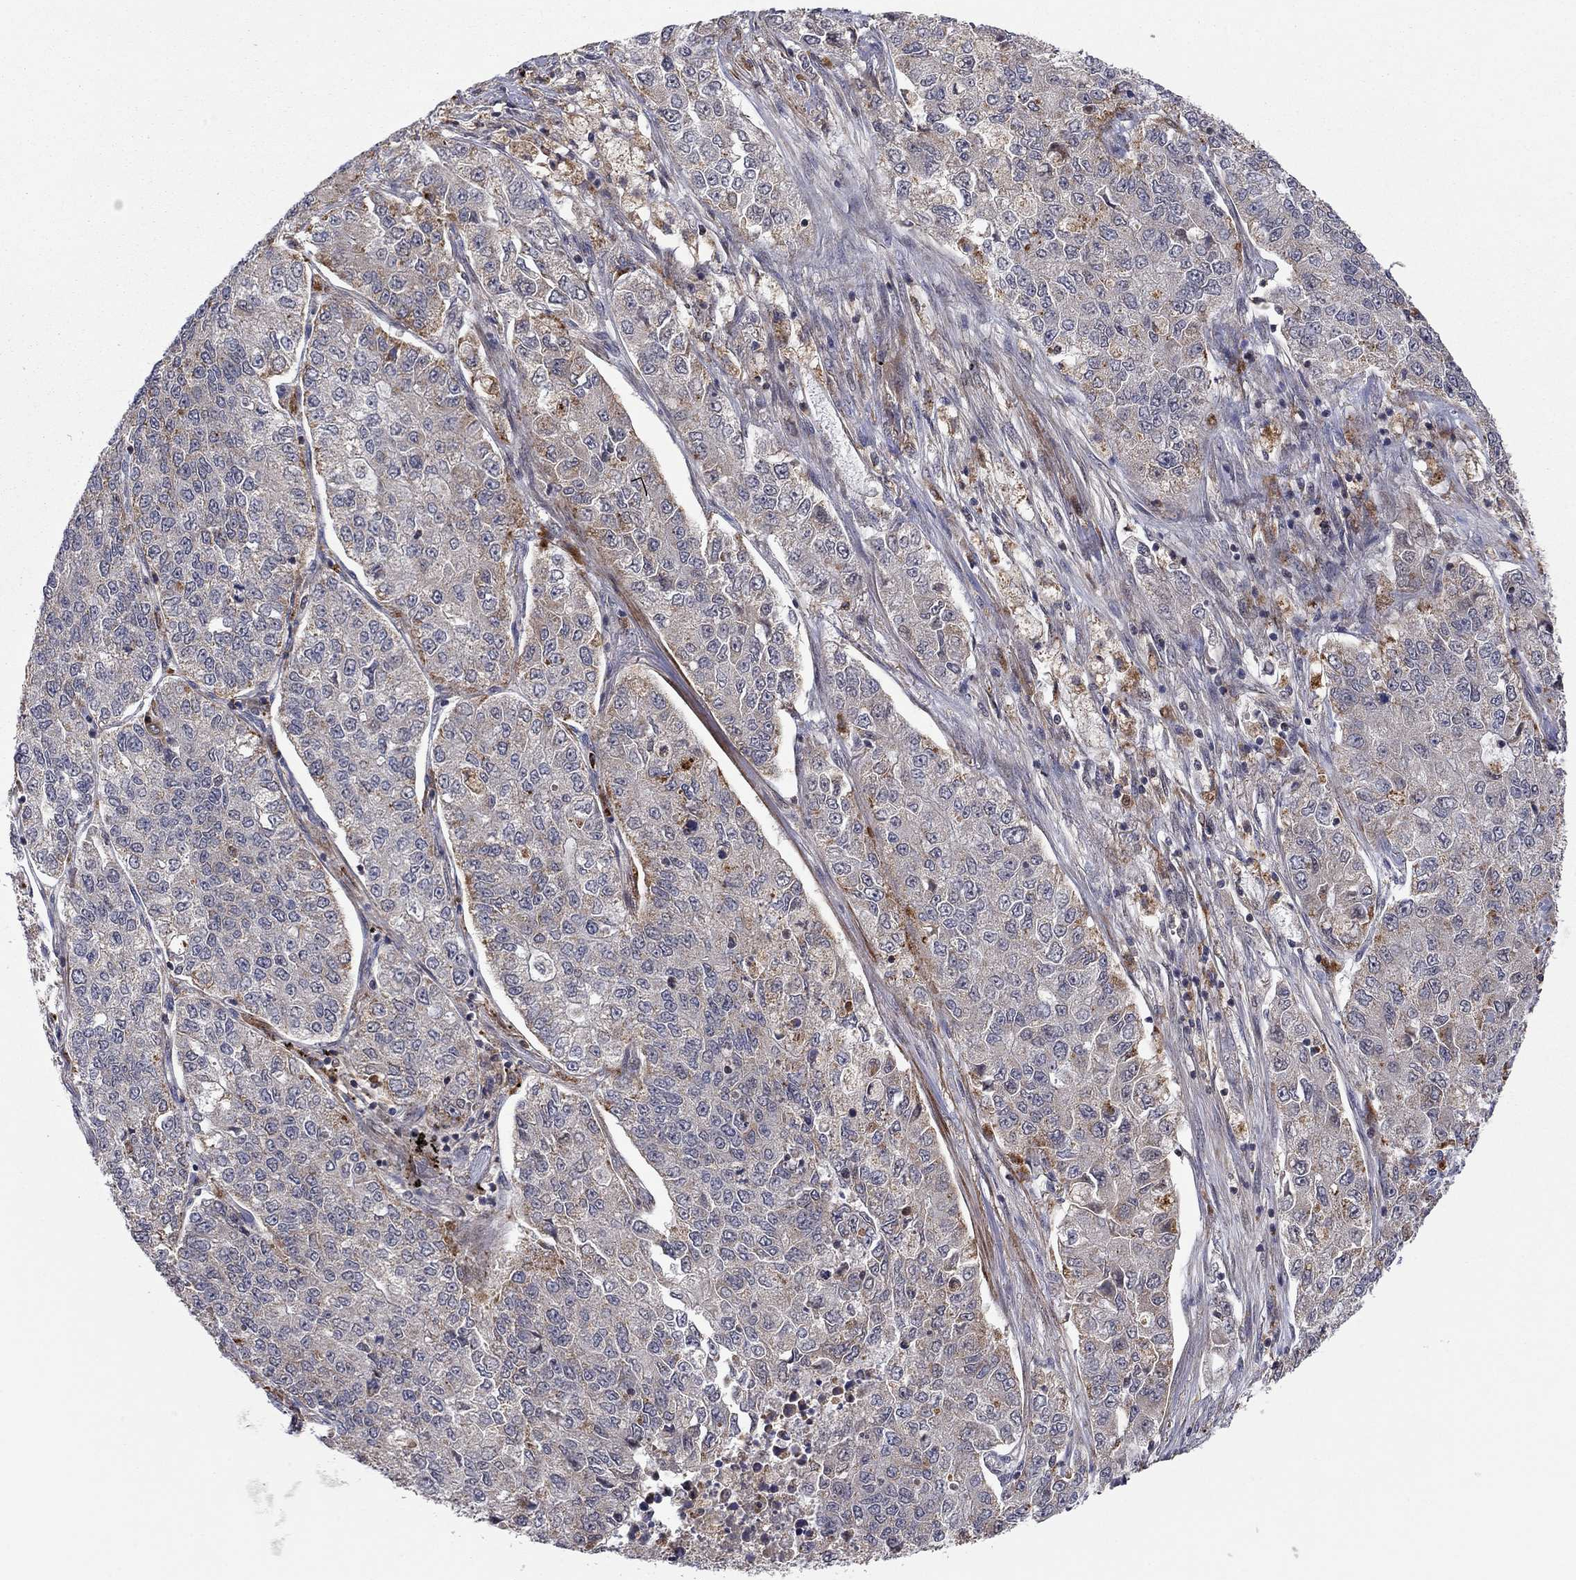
{"staining": {"intensity": "weak", "quantity": "<25%", "location": "cytoplasmic/membranous"}, "tissue": "lung cancer", "cell_type": "Tumor cells", "image_type": "cancer", "snomed": [{"axis": "morphology", "description": "Adenocarcinoma, NOS"}, {"axis": "topography", "description": "Lung"}], "caption": "IHC photomicrograph of human lung adenocarcinoma stained for a protein (brown), which displays no staining in tumor cells.", "gene": "IDS", "patient": {"sex": "male", "age": 49}}